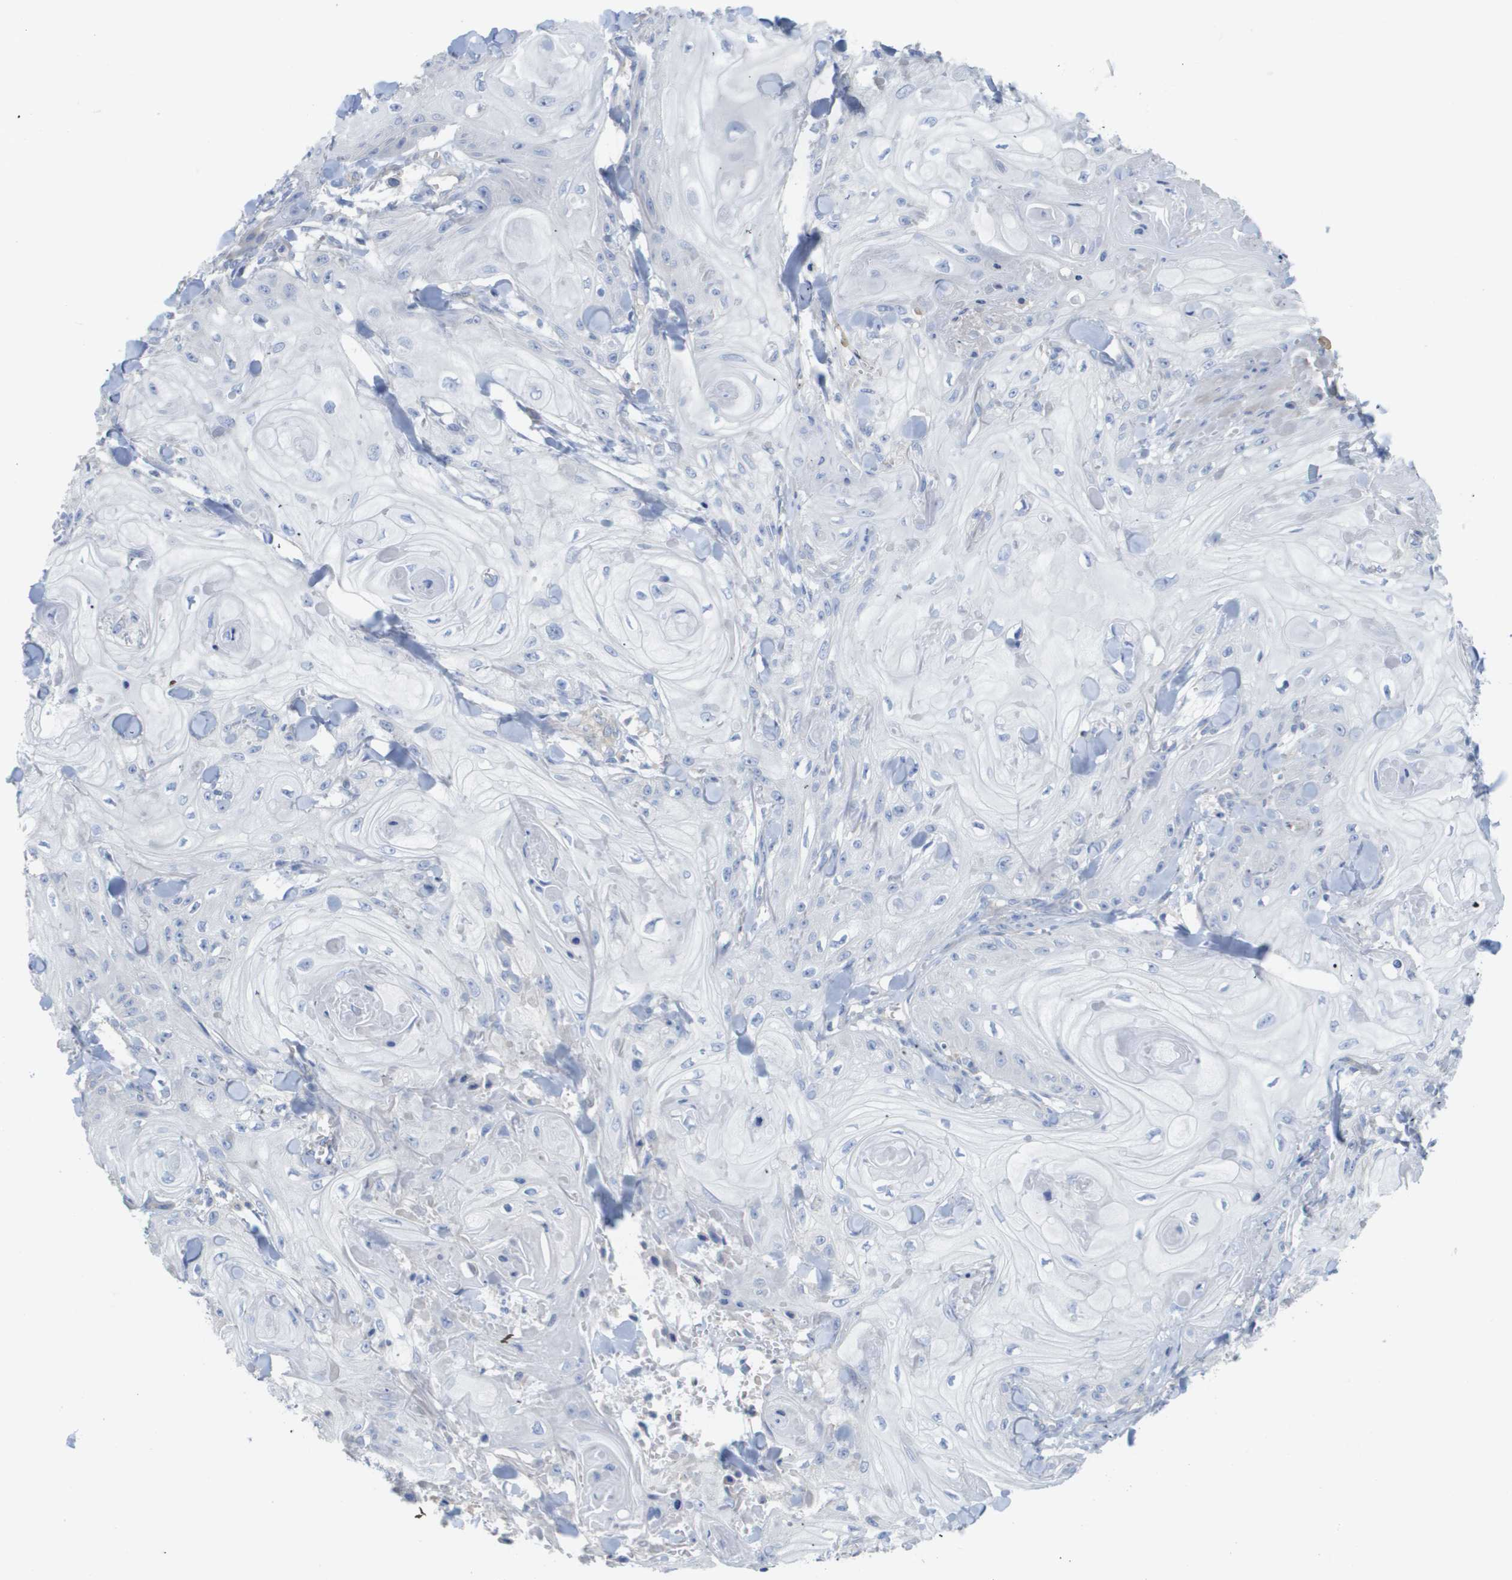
{"staining": {"intensity": "negative", "quantity": "none", "location": "none"}, "tissue": "skin cancer", "cell_type": "Tumor cells", "image_type": "cancer", "snomed": [{"axis": "morphology", "description": "Squamous cell carcinoma, NOS"}, {"axis": "topography", "description": "Skin"}], "caption": "DAB immunohistochemical staining of human skin cancer demonstrates no significant staining in tumor cells. (Brightfield microscopy of DAB (3,3'-diaminobenzidine) immunohistochemistry at high magnification).", "gene": "MYL3", "patient": {"sex": "male", "age": 74}}